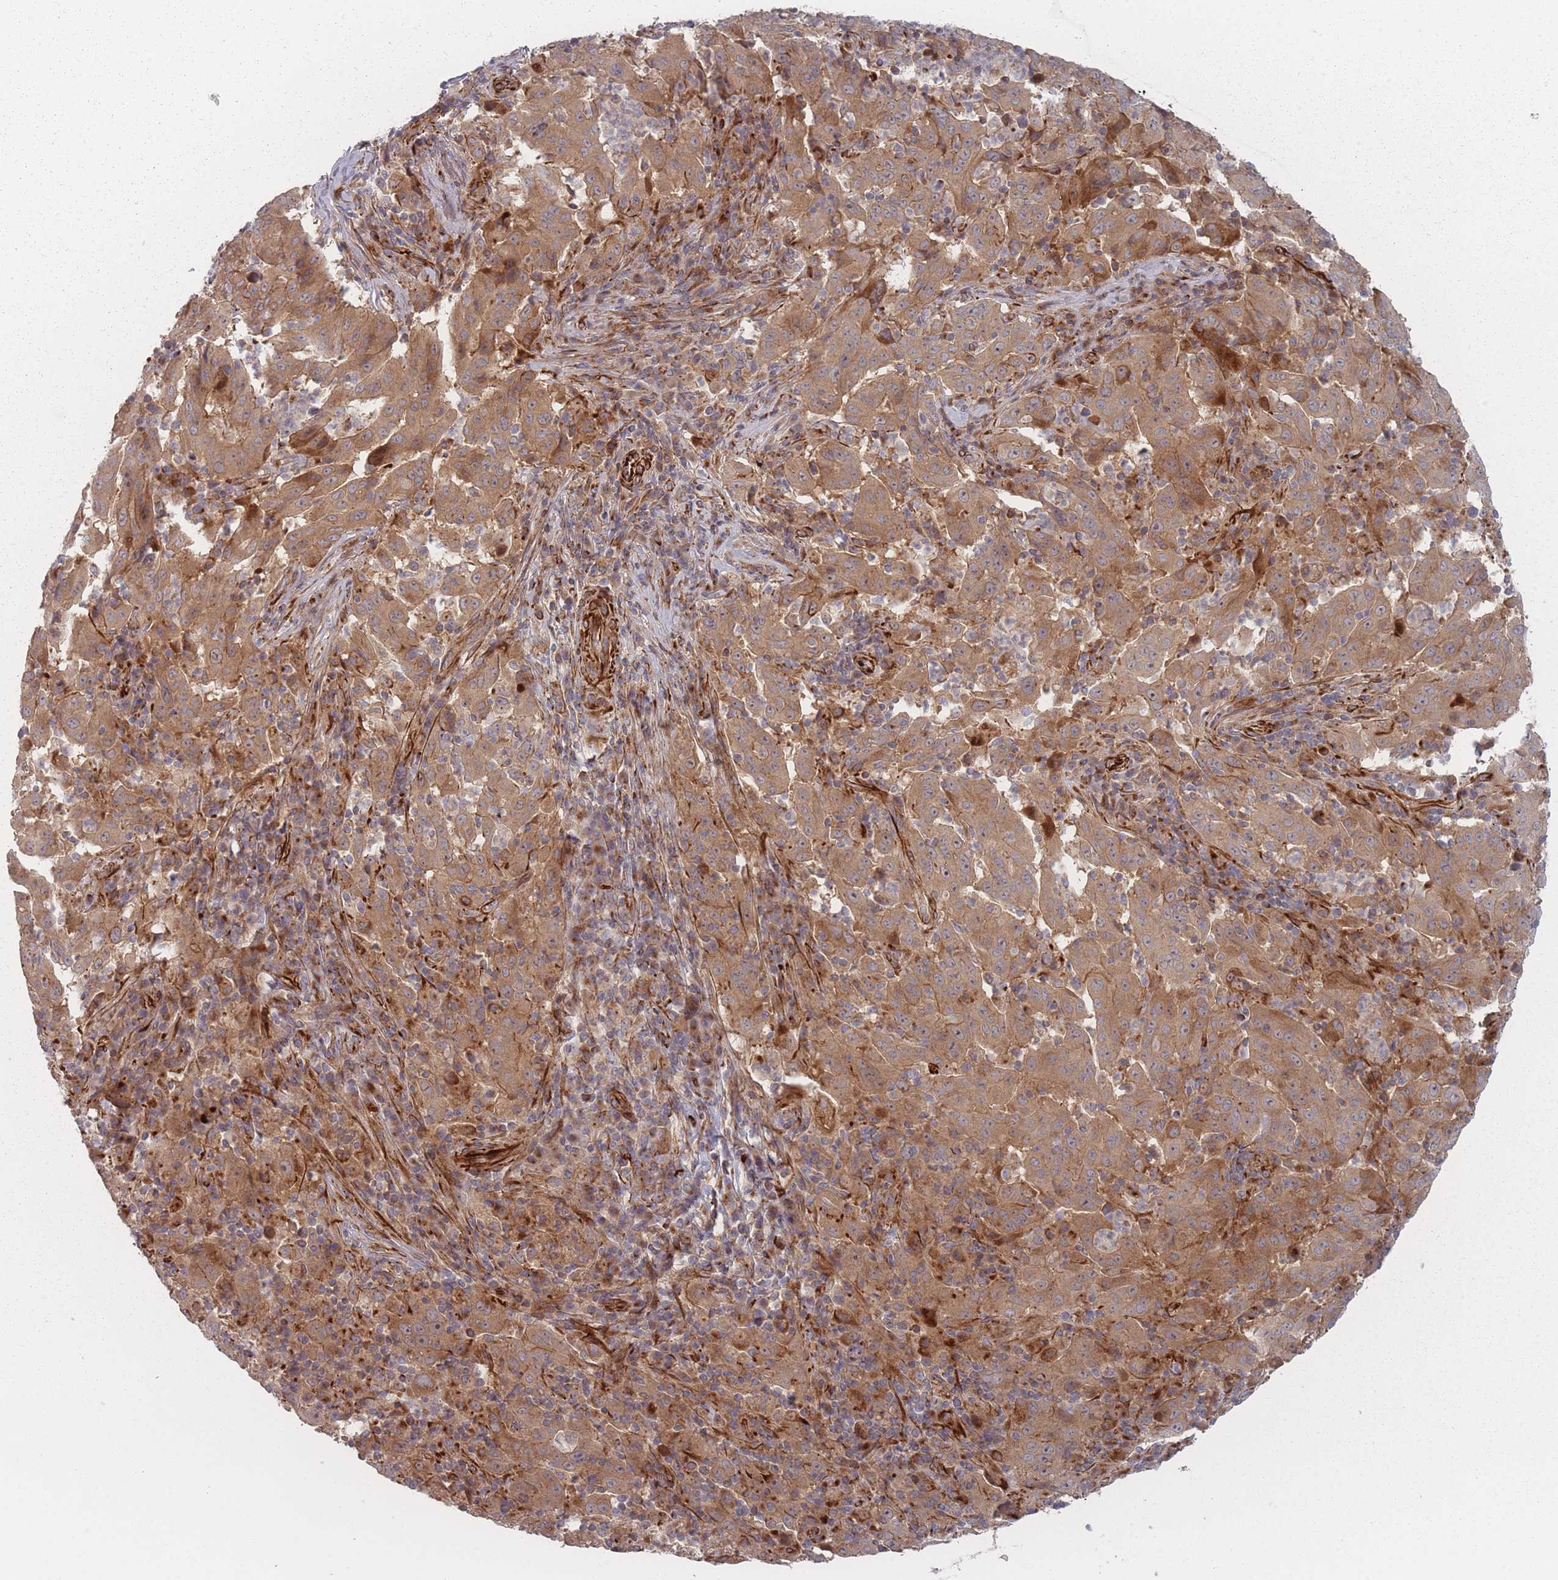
{"staining": {"intensity": "moderate", "quantity": ">75%", "location": "cytoplasmic/membranous"}, "tissue": "pancreatic cancer", "cell_type": "Tumor cells", "image_type": "cancer", "snomed": [{"axis": "morphology", "description": "Adenocarcinoma, NOS"}, {"axis": "topography", "description": "Pancreas"}], "caption": "This image demonstrates immunohistochemistry (IHC) staining of human pancreatic cancer, with medium moderate cytoplasmic/membranous positivity in approximately >75% of tumor cells.", "gene": "EEF1AKMT2", "patient": {"sex": "male", "age": 63}}